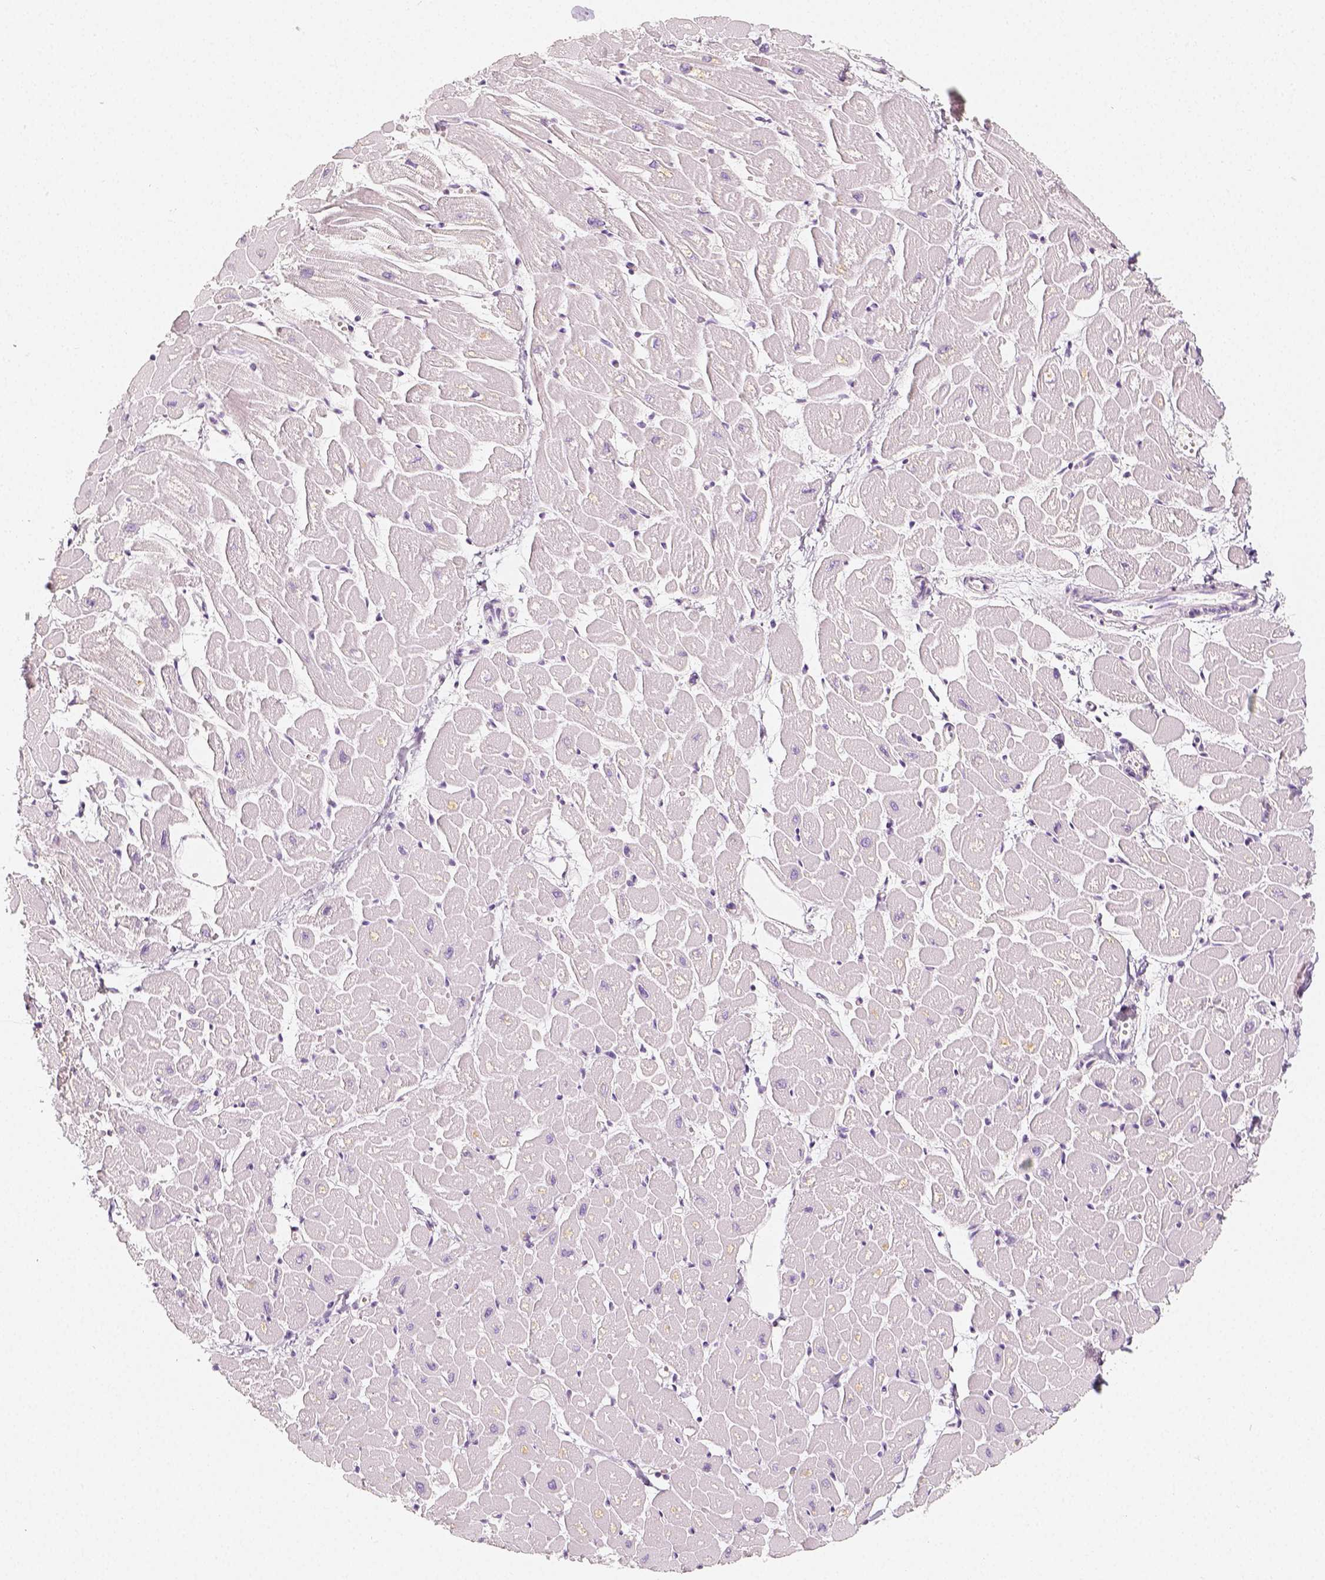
{"staining": {"intensity": "negative", "quantity": "none", "location": "none"}, "tissue": "heart muscle", "cell_type": "Cardiomyocytes", "image_type": "normal", "snomed": [{"axis": "morphology", "description": "Normal tissue, NOS"}, {"axis": "topography", "description": "Heart"}], "caption": "This is an immunohistochemistry histopathology image of normal heart muscle. There is no expression in cardiomyocytes.", "gene": "NECAB2", "patient": {"sex": "male", "age": 57}}